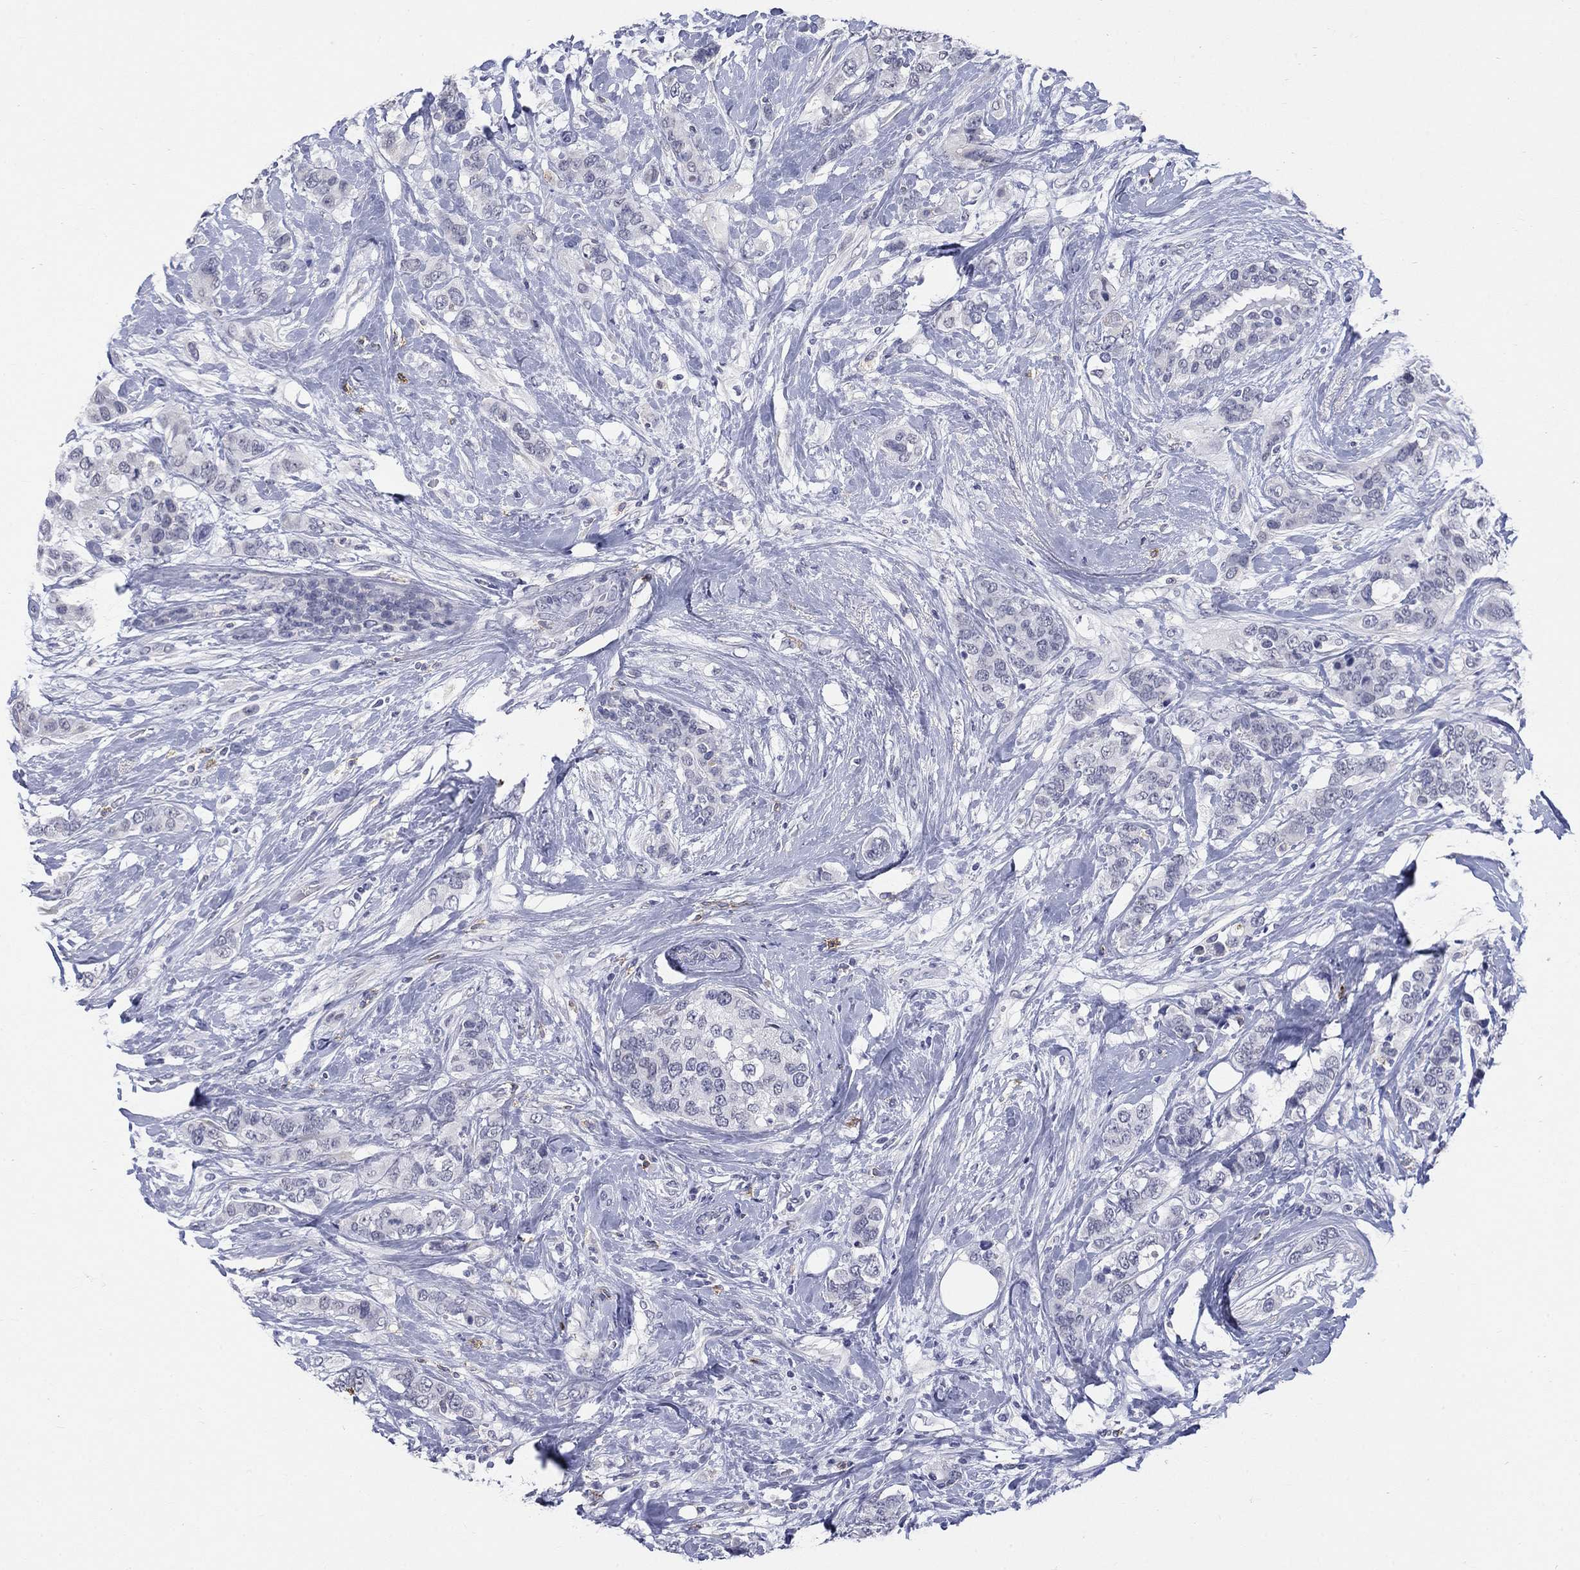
{"staining": {"intensity": "negative", "quantity": "none", "location": "none"}, "tissue": "breast cancer", "cell_type": "Tumor cells", "image_type": "cancer", "snomed": [{"axis": "morphology", "description": "Lobular carcinoma"}, {"axis": "topography", "description": "Breast"}], "caption": "Photomicrograph shows no protein expression in tumor cells of lobular carcinoma (breast) tissue.", "gene": "ECEL1", "patient": {"sex": "female", "age": 59}}